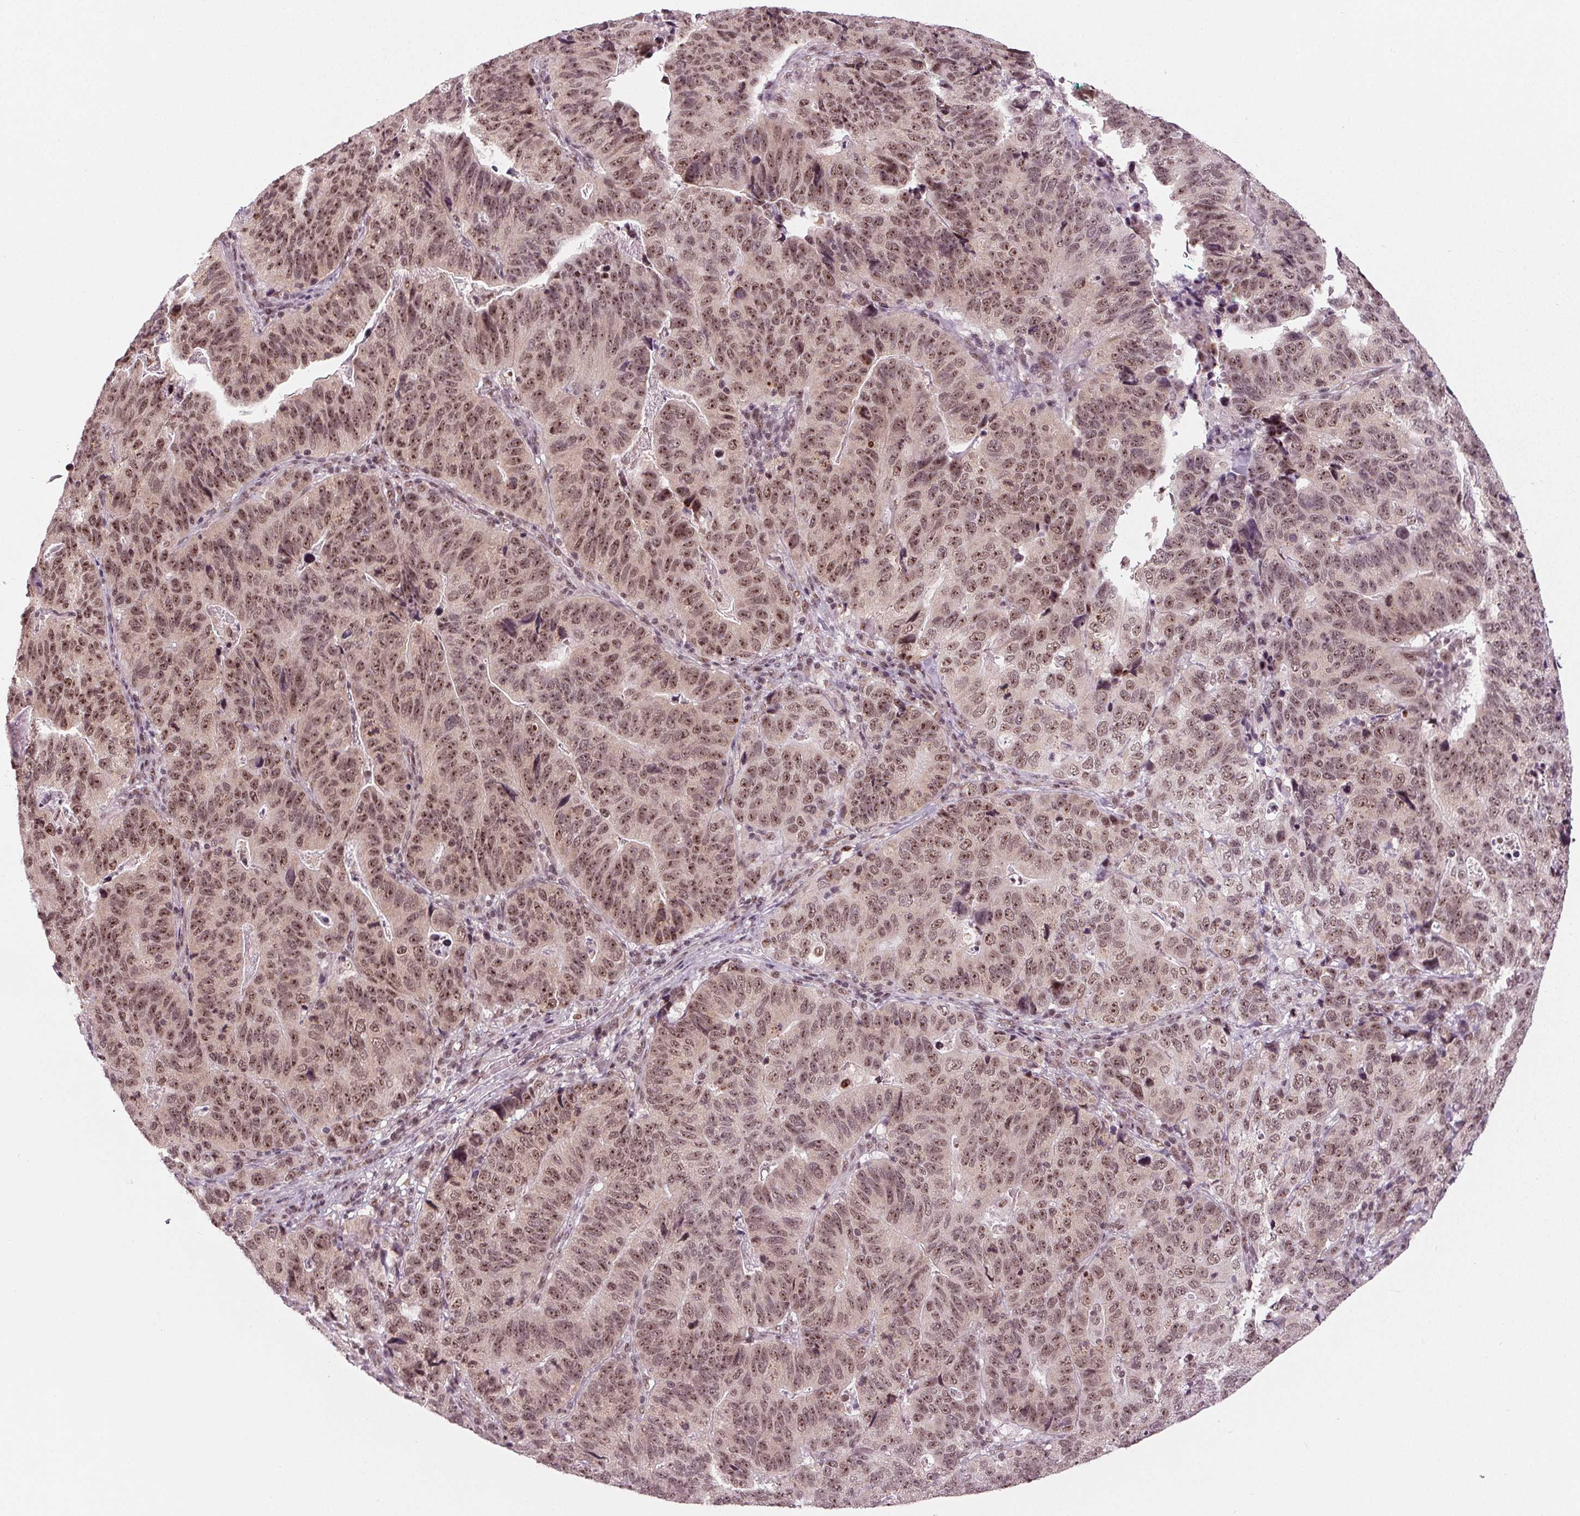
{"staining": {"intensity": "moderate", "quantity": ">75%", "location": "nuclear"}, "tissue": "stomach cancer", "cell_type": "Tumor cells", "image_type": "cancer", "snomed": [{"axis": "morphology", "description": "Adenocarcinoma, NOS"}, {"axis": "topography", "description": "Stomach, upper"}], "caption": "The micrograph demonstrates immunohistochemical staining of stomach cancer (adenocarcinoma). There is moderate nuclear staining is appreciated in approximately >75% of tumor cells. The staining was performed using DAB (3,3'-diaminobenzidine), with brown indicating positive protein expression. Nuclei are stained blue with hematoxylin.", "gene": "DDX41", "patient": {"sex": "female", "age": 67}}